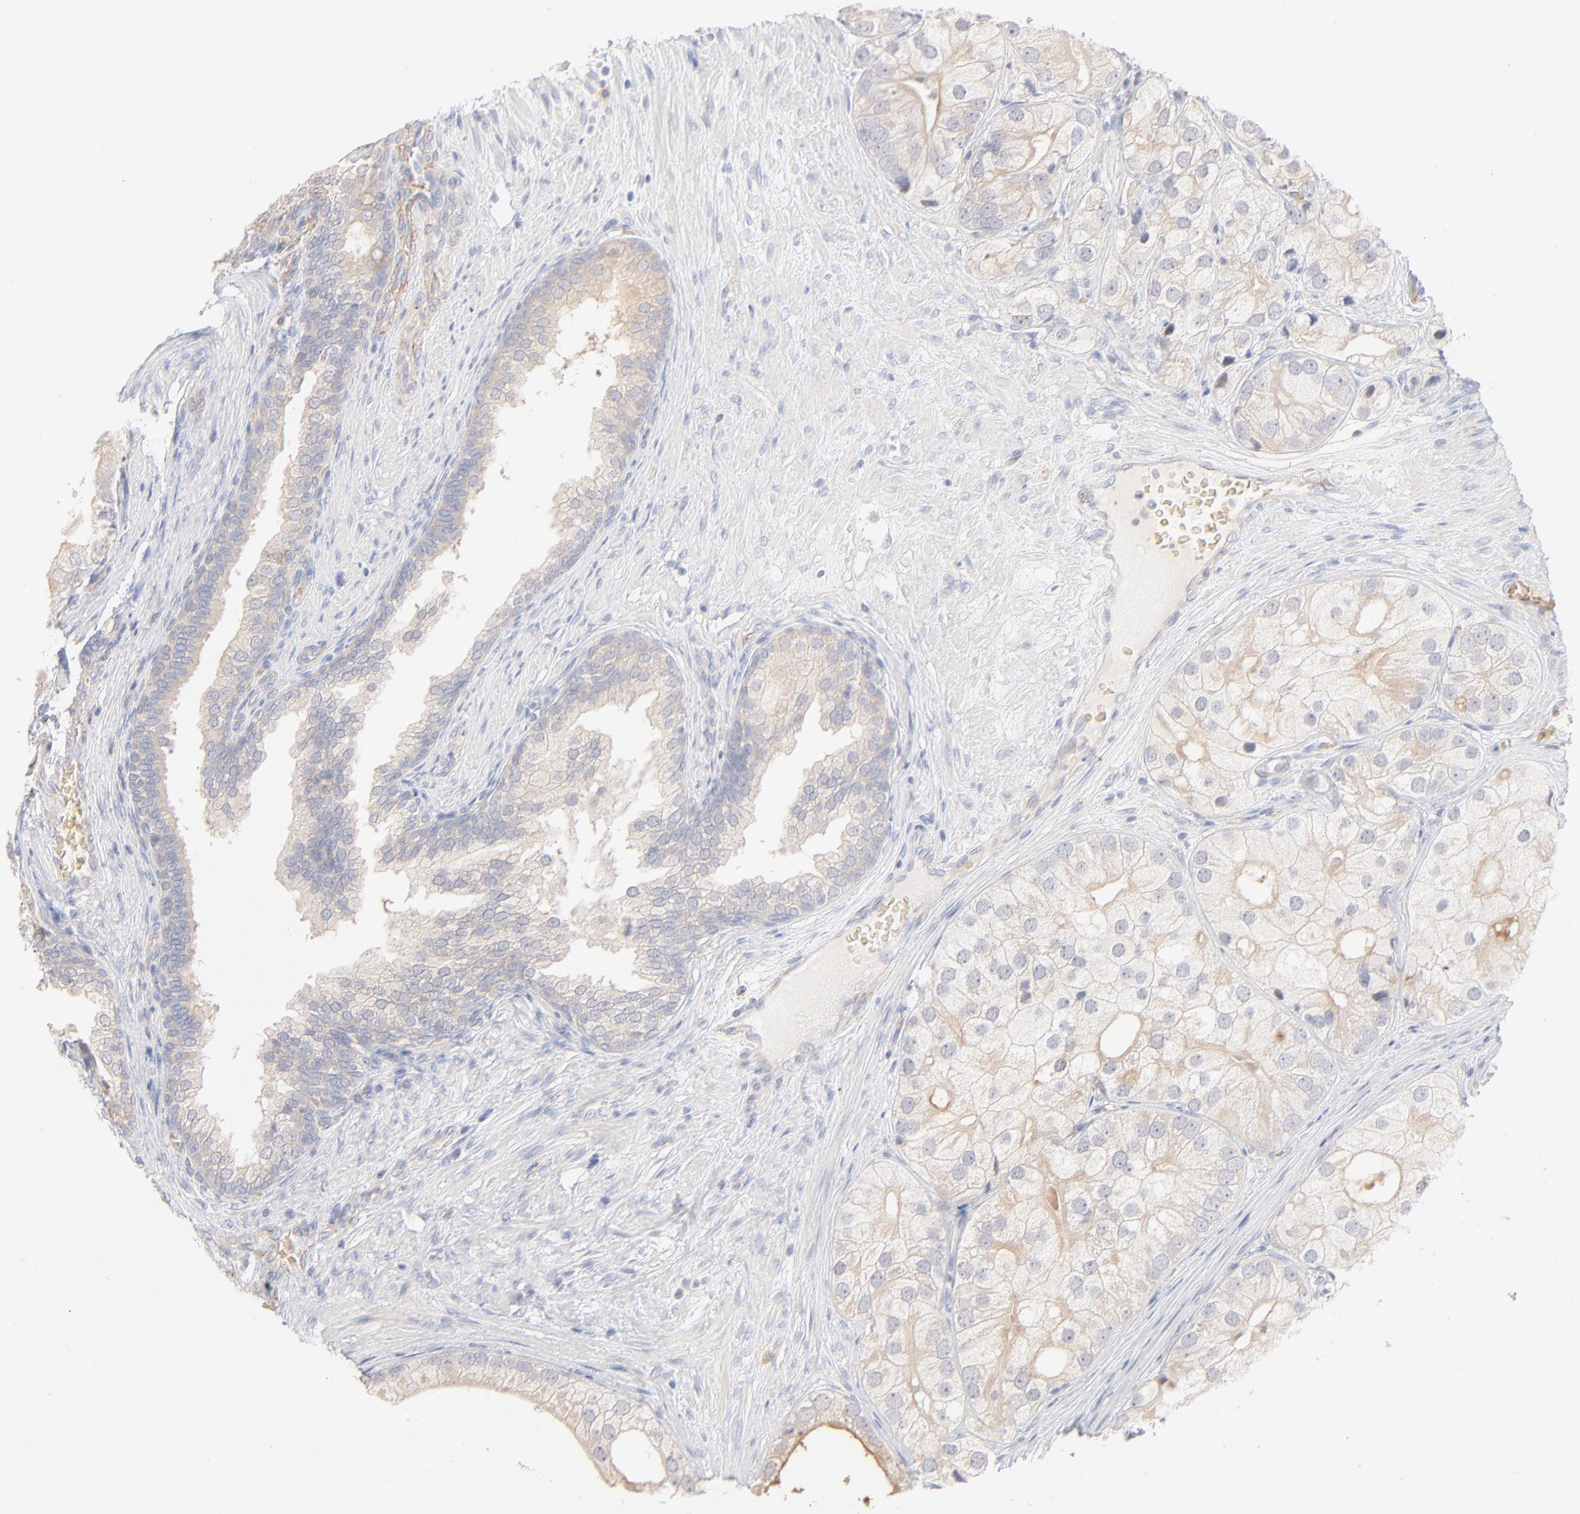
{"staining": {"intensity": "negative", "quantity": "none", "location": "none"}, "tissue": "prostate cancer", "cell_type": "Tumor cells", "image_type": "cancer", "snomed": [{"axis": "morphology", "description": "Adenocarcinoma, Low grade"}, {"axis": "topography", "description": "Prostate"}], "caption": "The IHC histopathology image has no significant staining in tumor cells of prostate cancer tissue. (DAB (3,3'-diaminobenzidine) immunohistochemistry visualized using brightfield microscopy, high magnification).", "gene": "SPTB", "patient": {"sex": "male", "age": 69}}